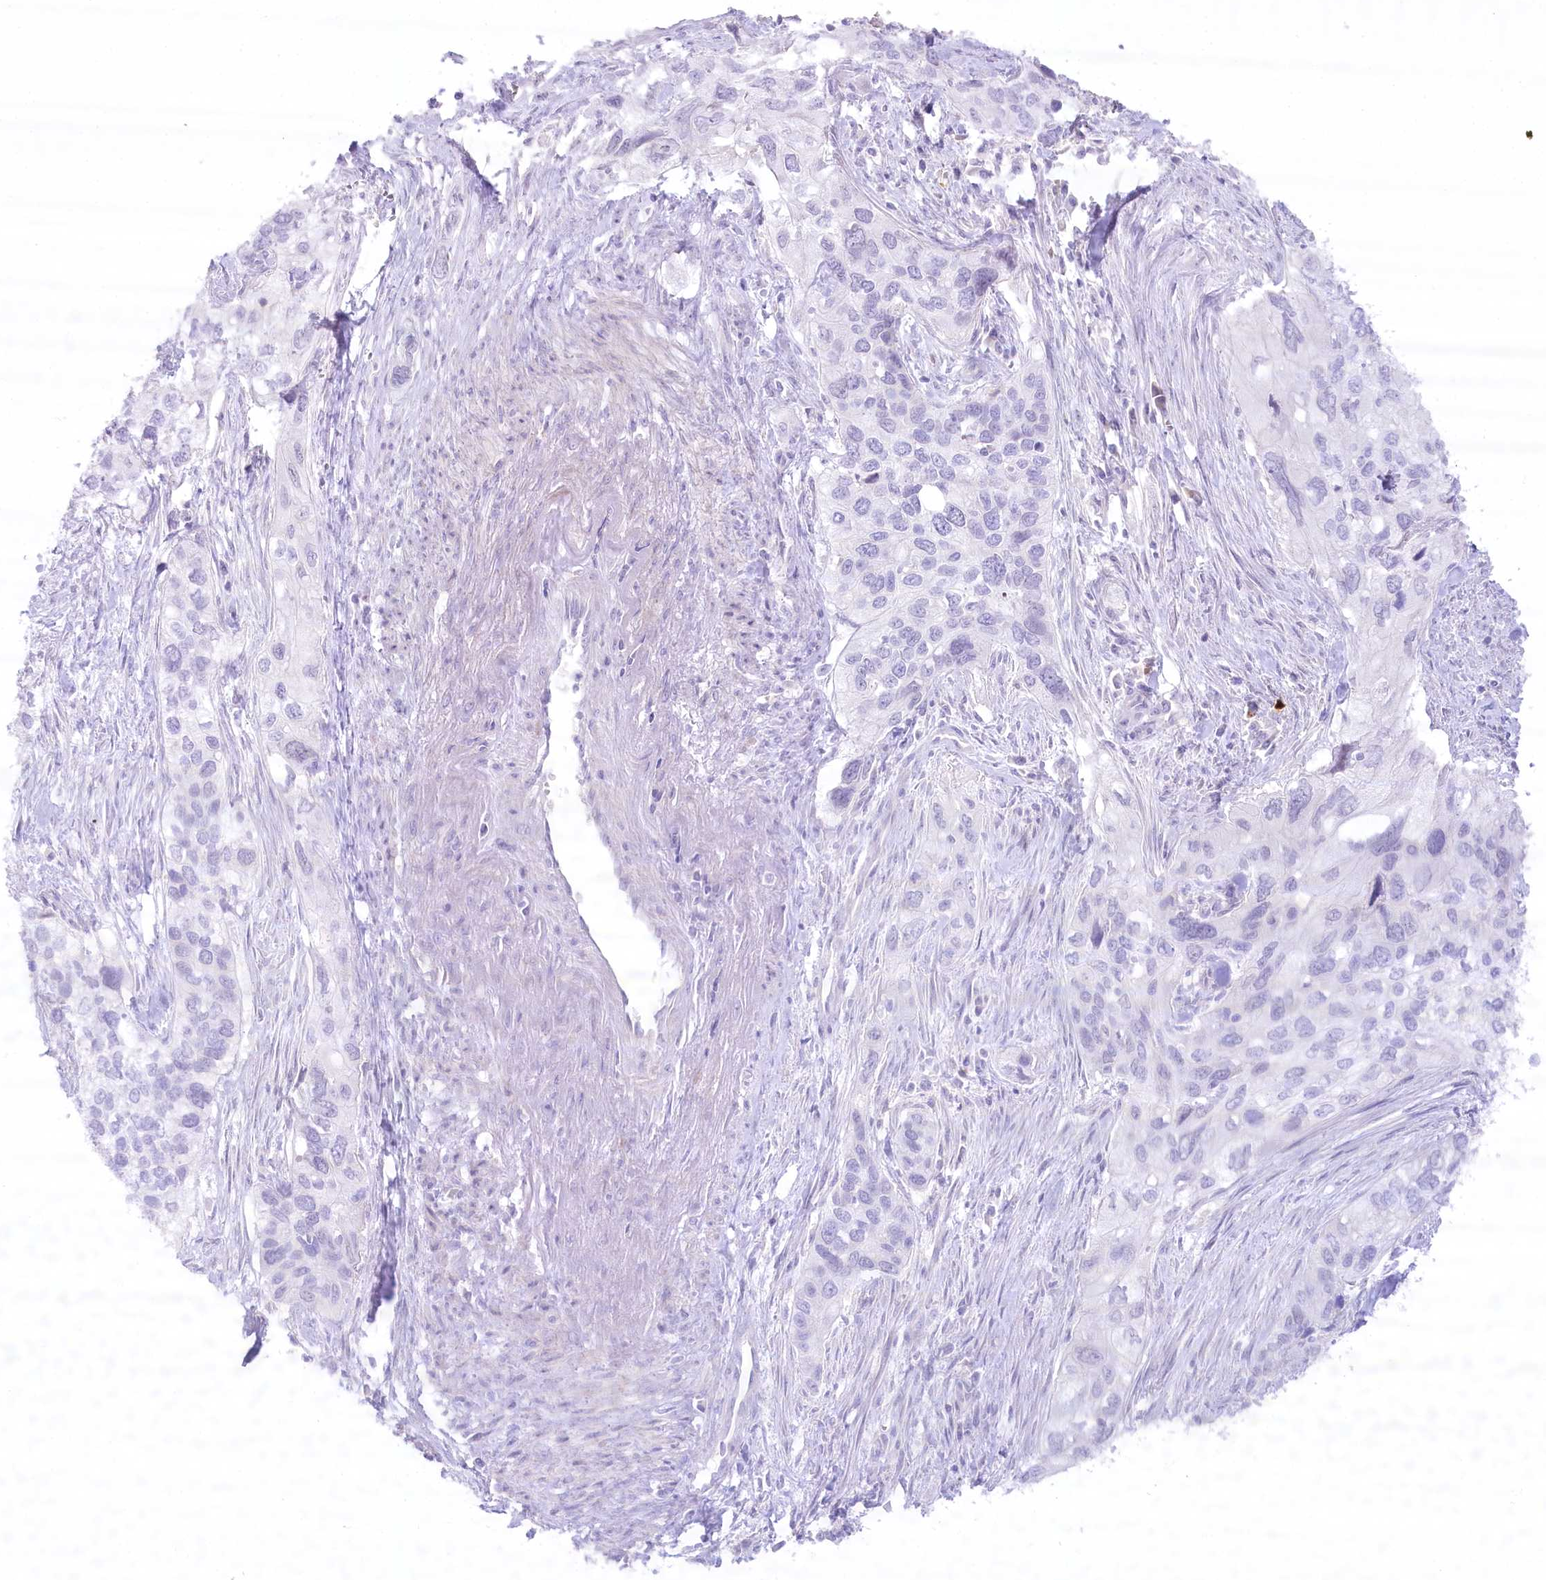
{"staining": {"intensity": "negative", "quantity": "none", "location": "none"}, "tissue": "cervical cancer", "cell_type": "Tumor cells", "image_type": "cancer", "snomed": [{"axis": "morphology", "description": "Squamous cell carcinoma, NOS"}, {"axis": "topography", "description": "Cervix"}], "caption": "Immunohistochemistry (IHC) image of neoplastic tissue: cervical squamous cell carcinoma stained with DAB reveals no significant protein expression in tumor cells.", "gene": "MYOZ1", "patient": {"sex": "female", "age": 55}}